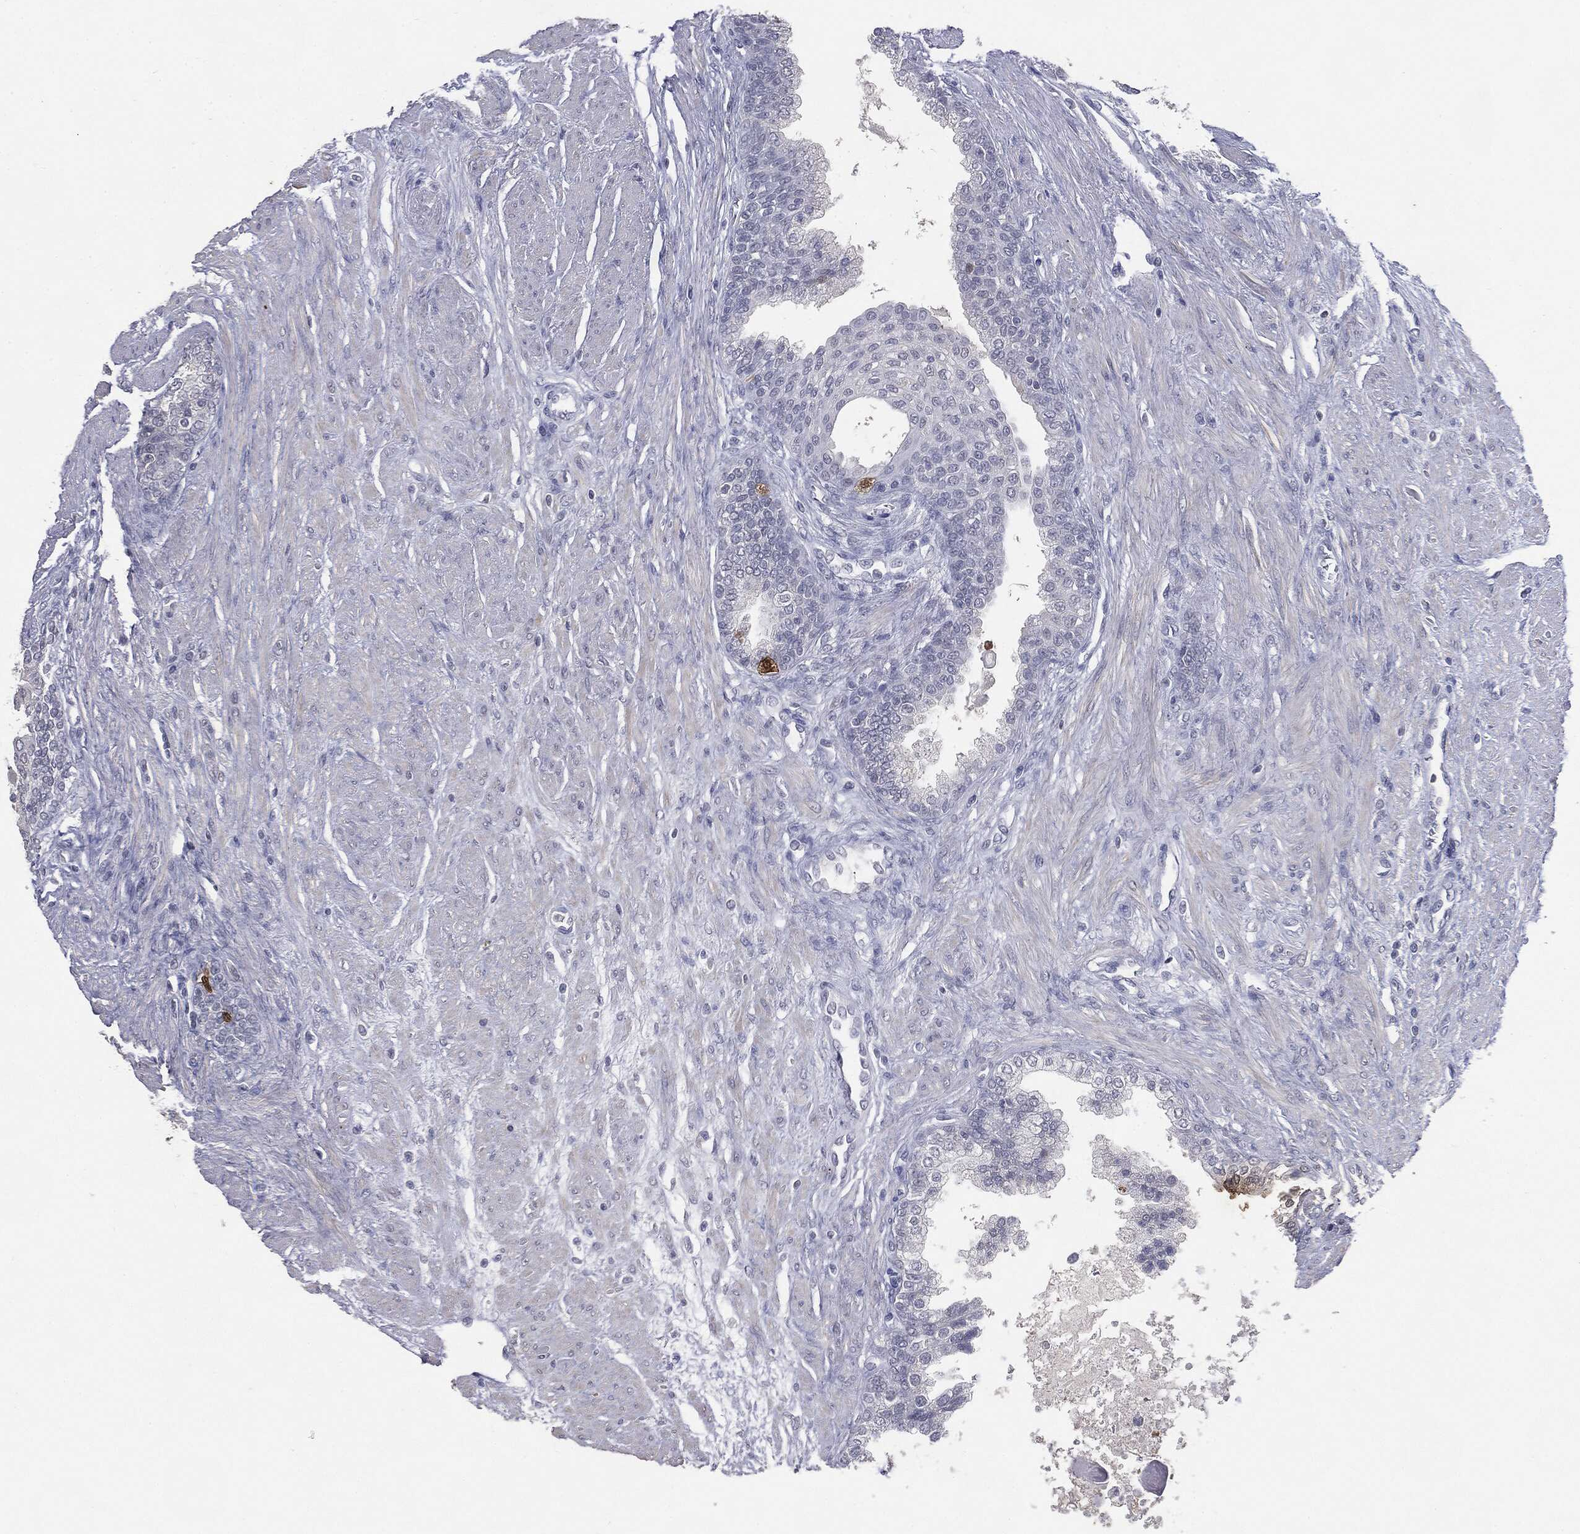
{"staining": {"intensity": "negative", "quantity": "none", "location": "none"}, "tissue": "prostate cancer", "cell_type": "Tumor cells", "image_type": "cancer", "snomed": [{"axis": "morphology", "description": "Adenocarcinoma, NOS"}, {"axis": "topography", "description": "Prostate and seminal vesicle, NOS"}, {"axis": "topography", "description": "Prostate"}], "caption": "There is no significant positivity in tumor cells of prostate cancer.", "gene": "SLC2A2", "patient": {"sex": "male", "age": 62}}